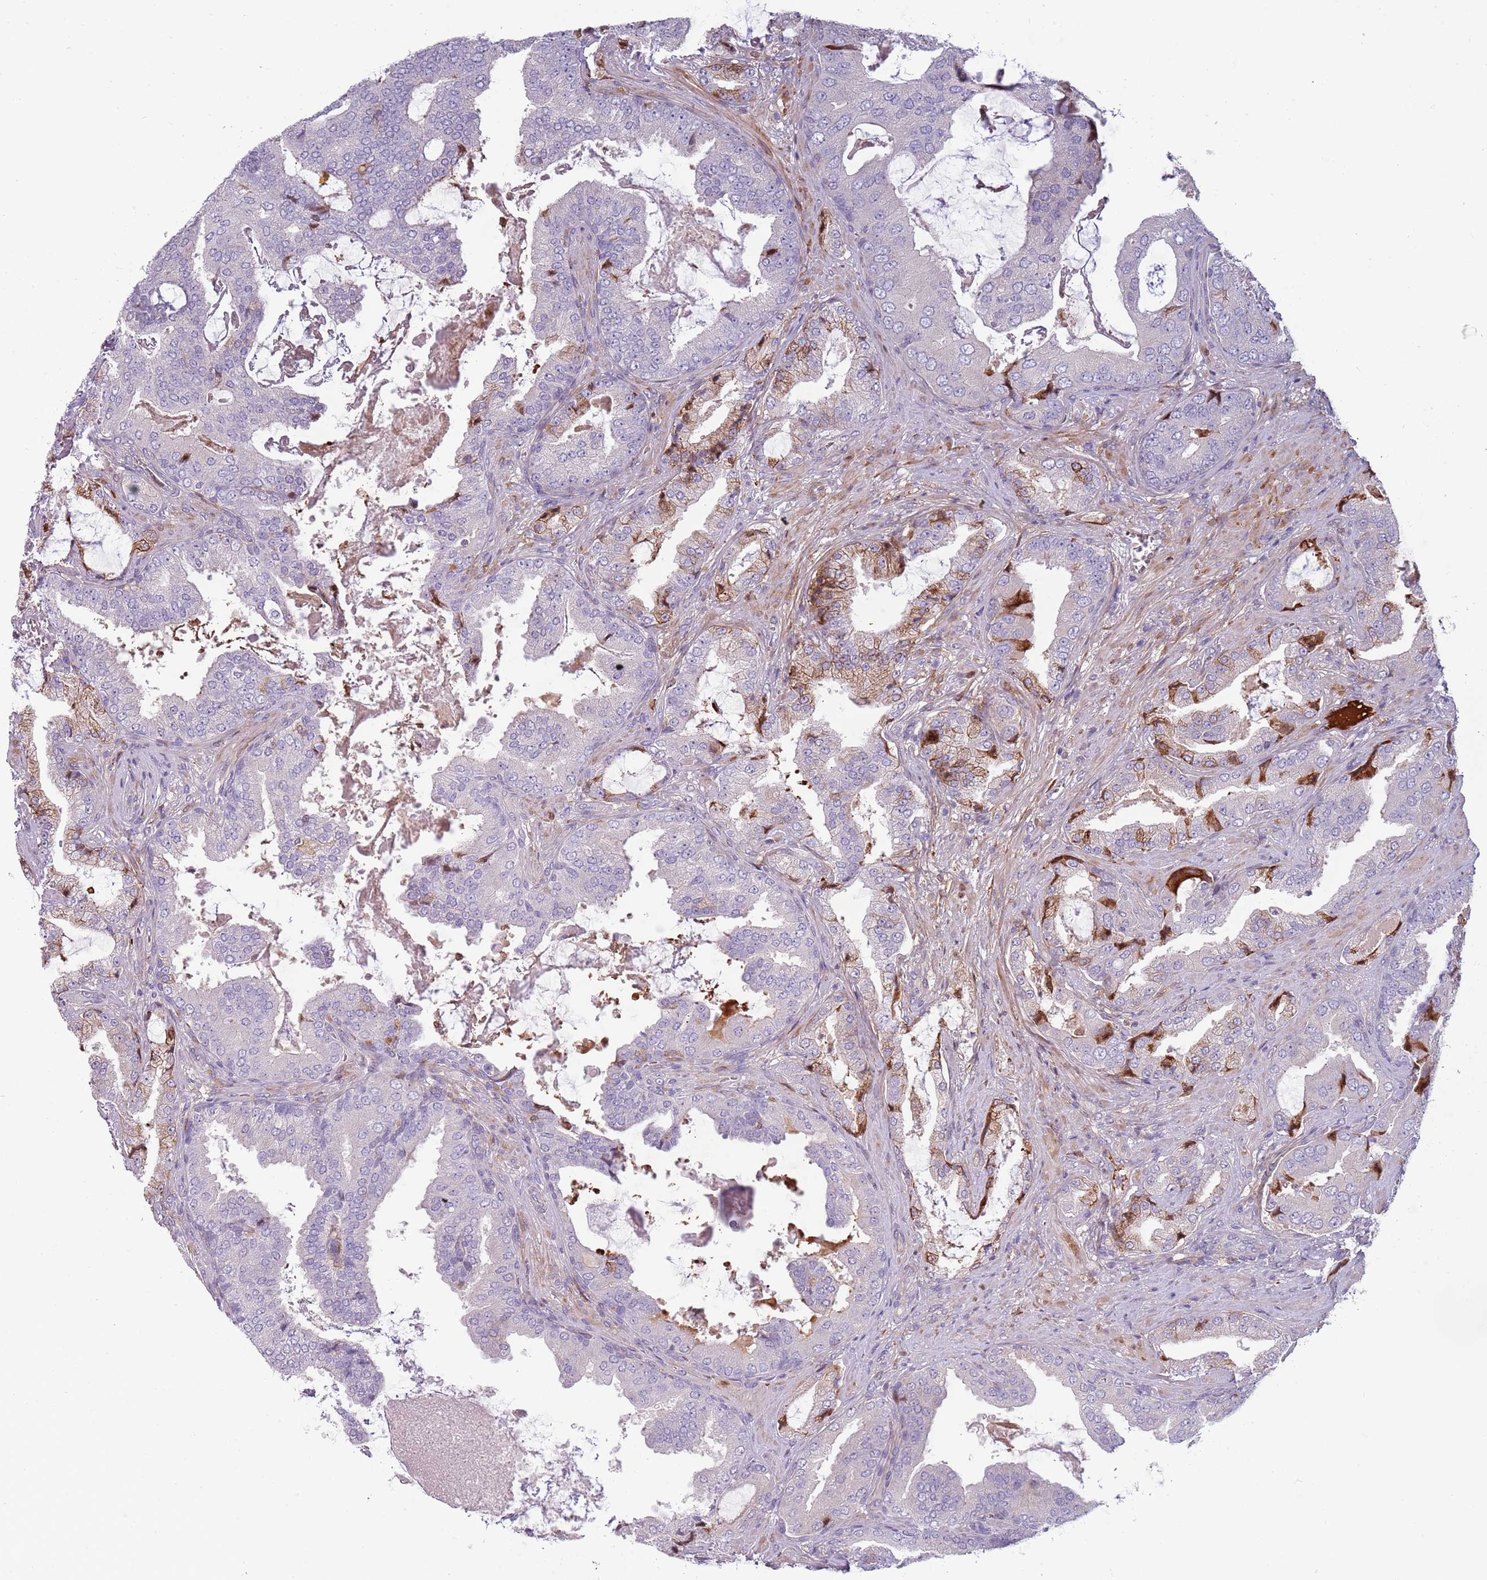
{"staining": {"intensity": "moderate", "quantity": "<25%", "location": "cytoplasmic/membranous"}, "tissue": "prostate cancer", "cell_type": "Tumor cells", "image_type": "cancer", "snomed": [{"axis": "morphology", "description": "Adenocarcinoma, High grade"}, {"axis": "topography", "description": "Prostate"}], "caption": "Protein staining reveals moderate cytoplasmic/membranous positivity in approximately <25% of tumor cells in high-grade adenocarcinoma (prostate). The staining was performed using DAB, with brown indicating positive protein expression. Nuclei are stained blue with hematoxylin.", "gene": "NADK", "patient": {"sex": "male", "age": 68}}